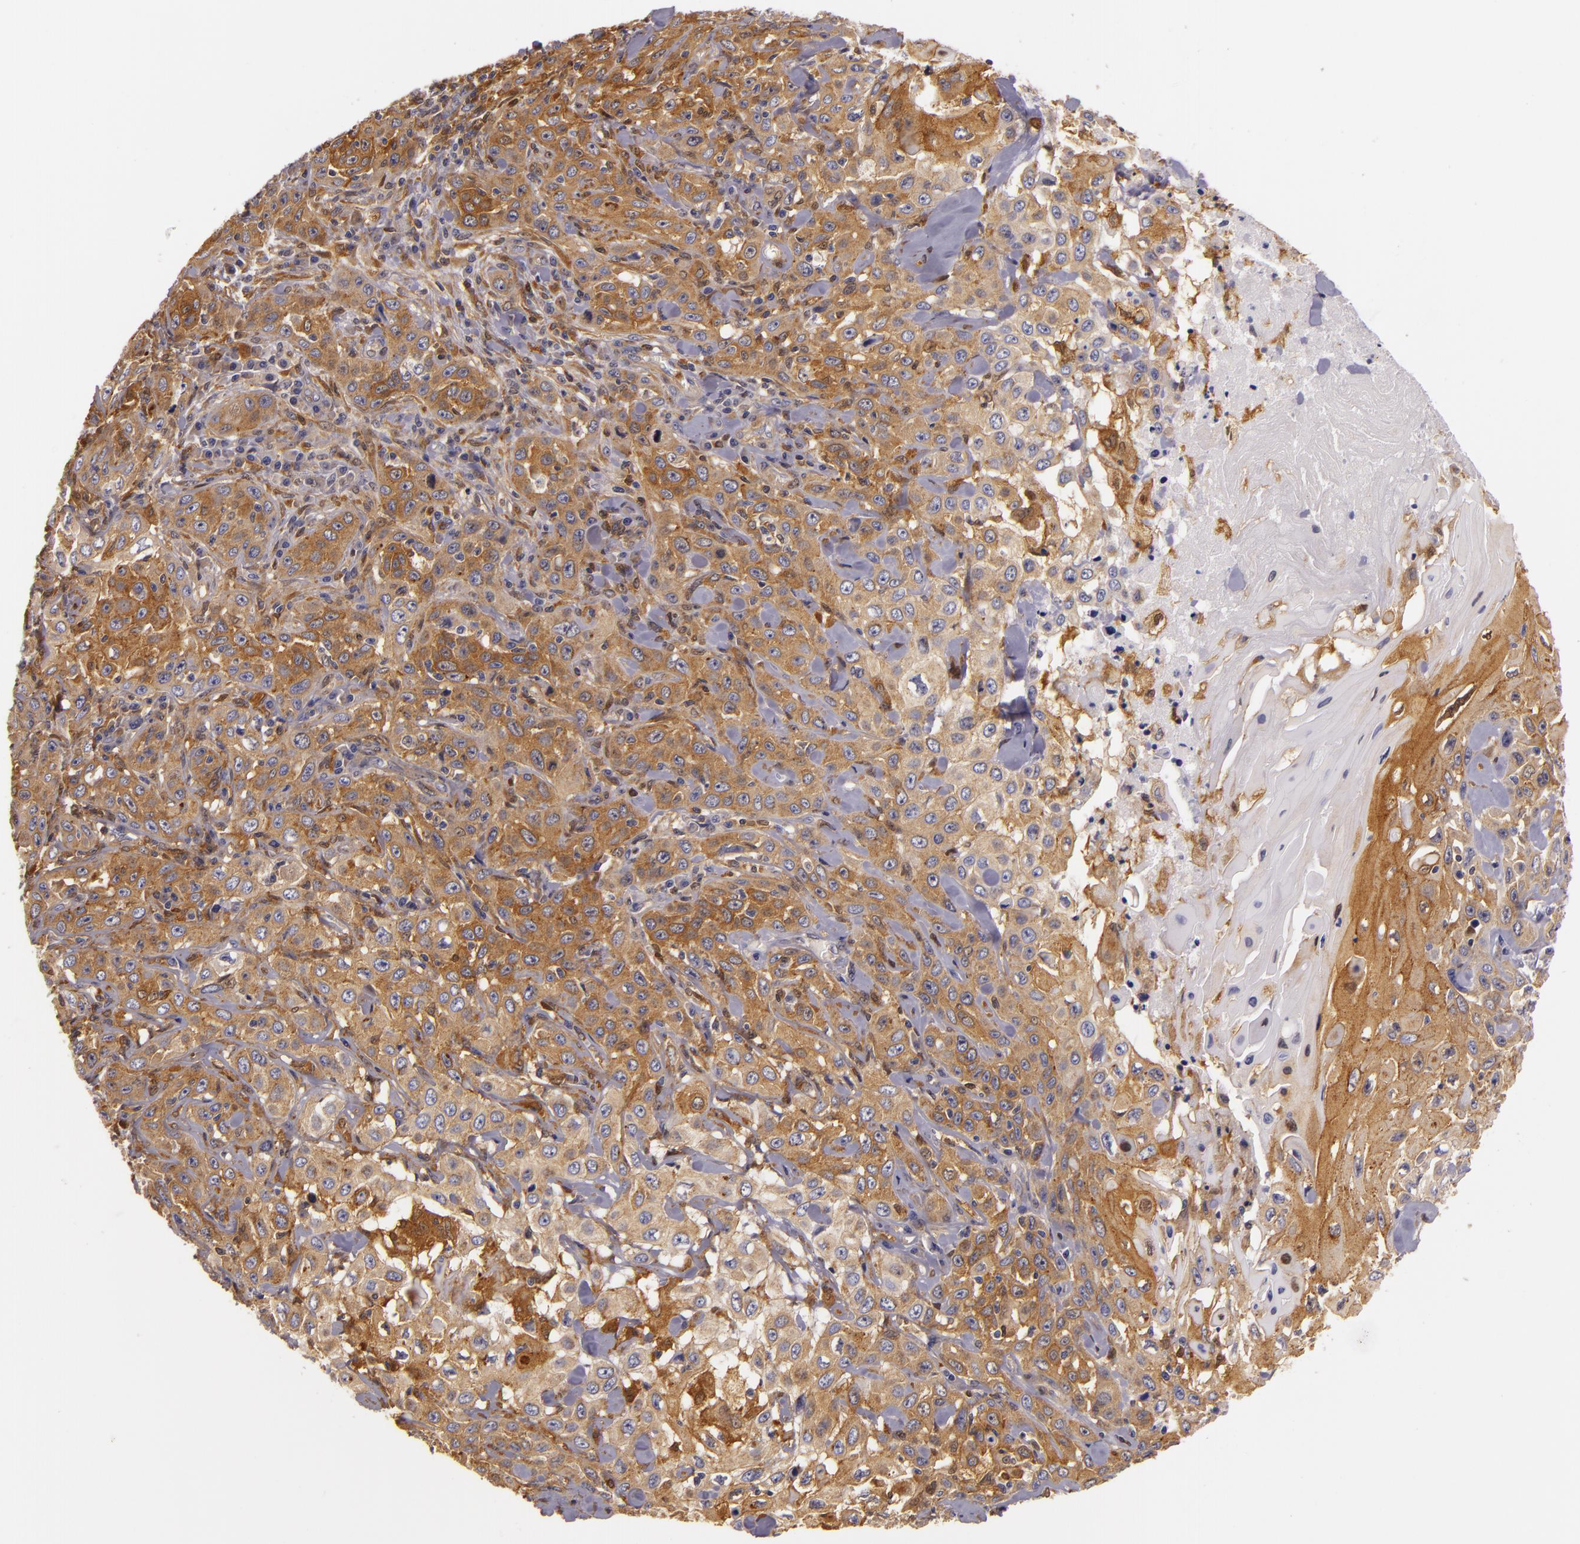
{"staining": {"intensity": "strong", "quantity": ">75%", "location": "cytoplasmic/membranous"}, "tissue": "skin cancer", "cell_type": "Tumor cells", "image_type": "cancer", "snomed": [{"axis": "morphology", "description": "Squamous cell carcinoma, NOS"}, {"axis": "topography", "description": "Skin"}], "caption": "Skin cancer (squamous cell carcinoma) stained for a protein exhibits strong cytoplasmic/membranous positivity in tumor cells.", "gene": "TOM1", "patient": {"sex": "male", "age": 84}}